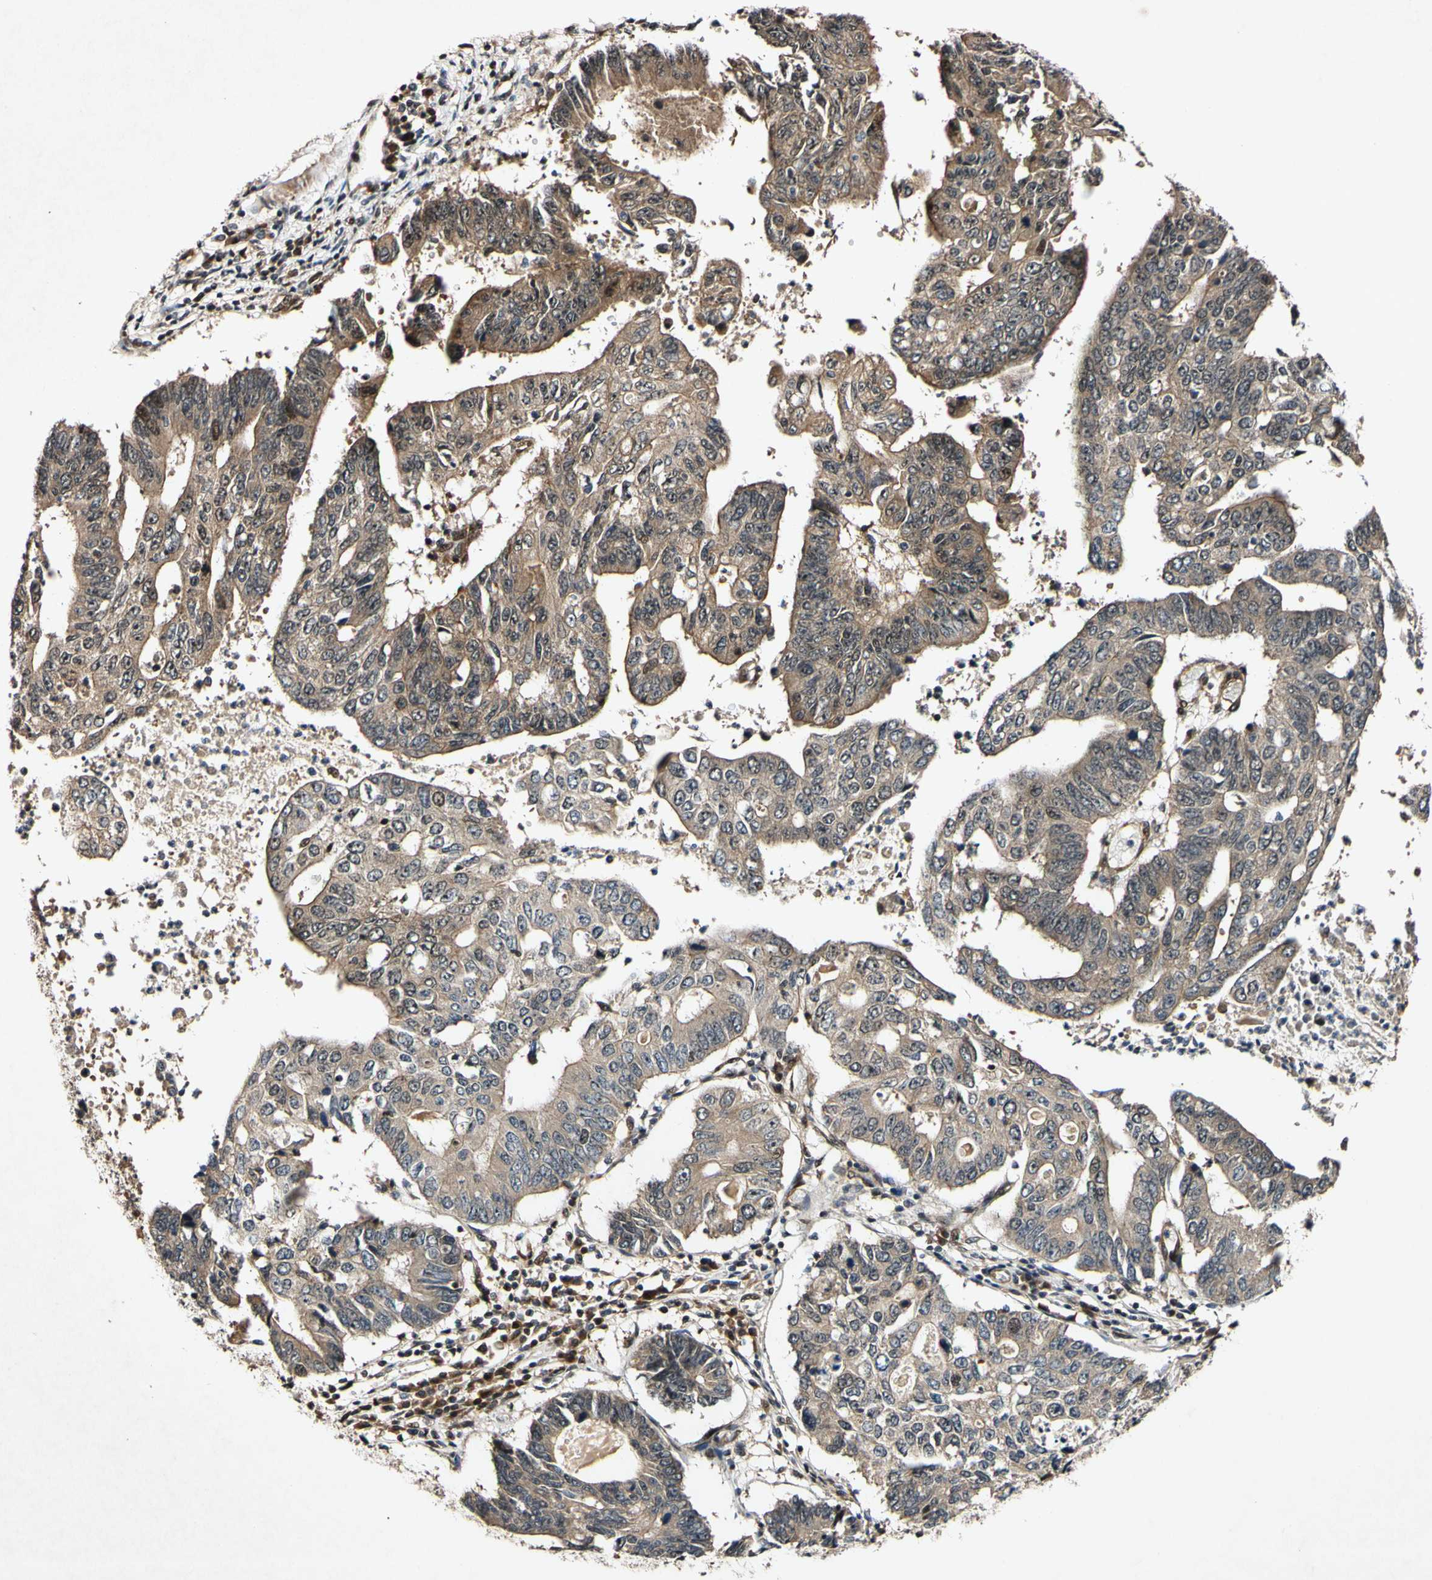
{"staining": {"intensity": "moderate", "quantity": ">75%", "location": "cytoplasmic/membranous"}, "tissue": "stomach cancer", "cell_type": "Tumor cells", "image_type": "cancer", "snomed": [{"axis": "morphology", "description": "Adenocarcinoma, NOS"}, {"axis": "topography", "description": "Stomach"}], "caption": "Brown immunohistochemical staining in stomach cancer reveals moderate cytoplasmic/membranous expression in about >75% of tumor cells.", "gene": "CSNK1E", "patient": {"sex": "male", "age": 59}}